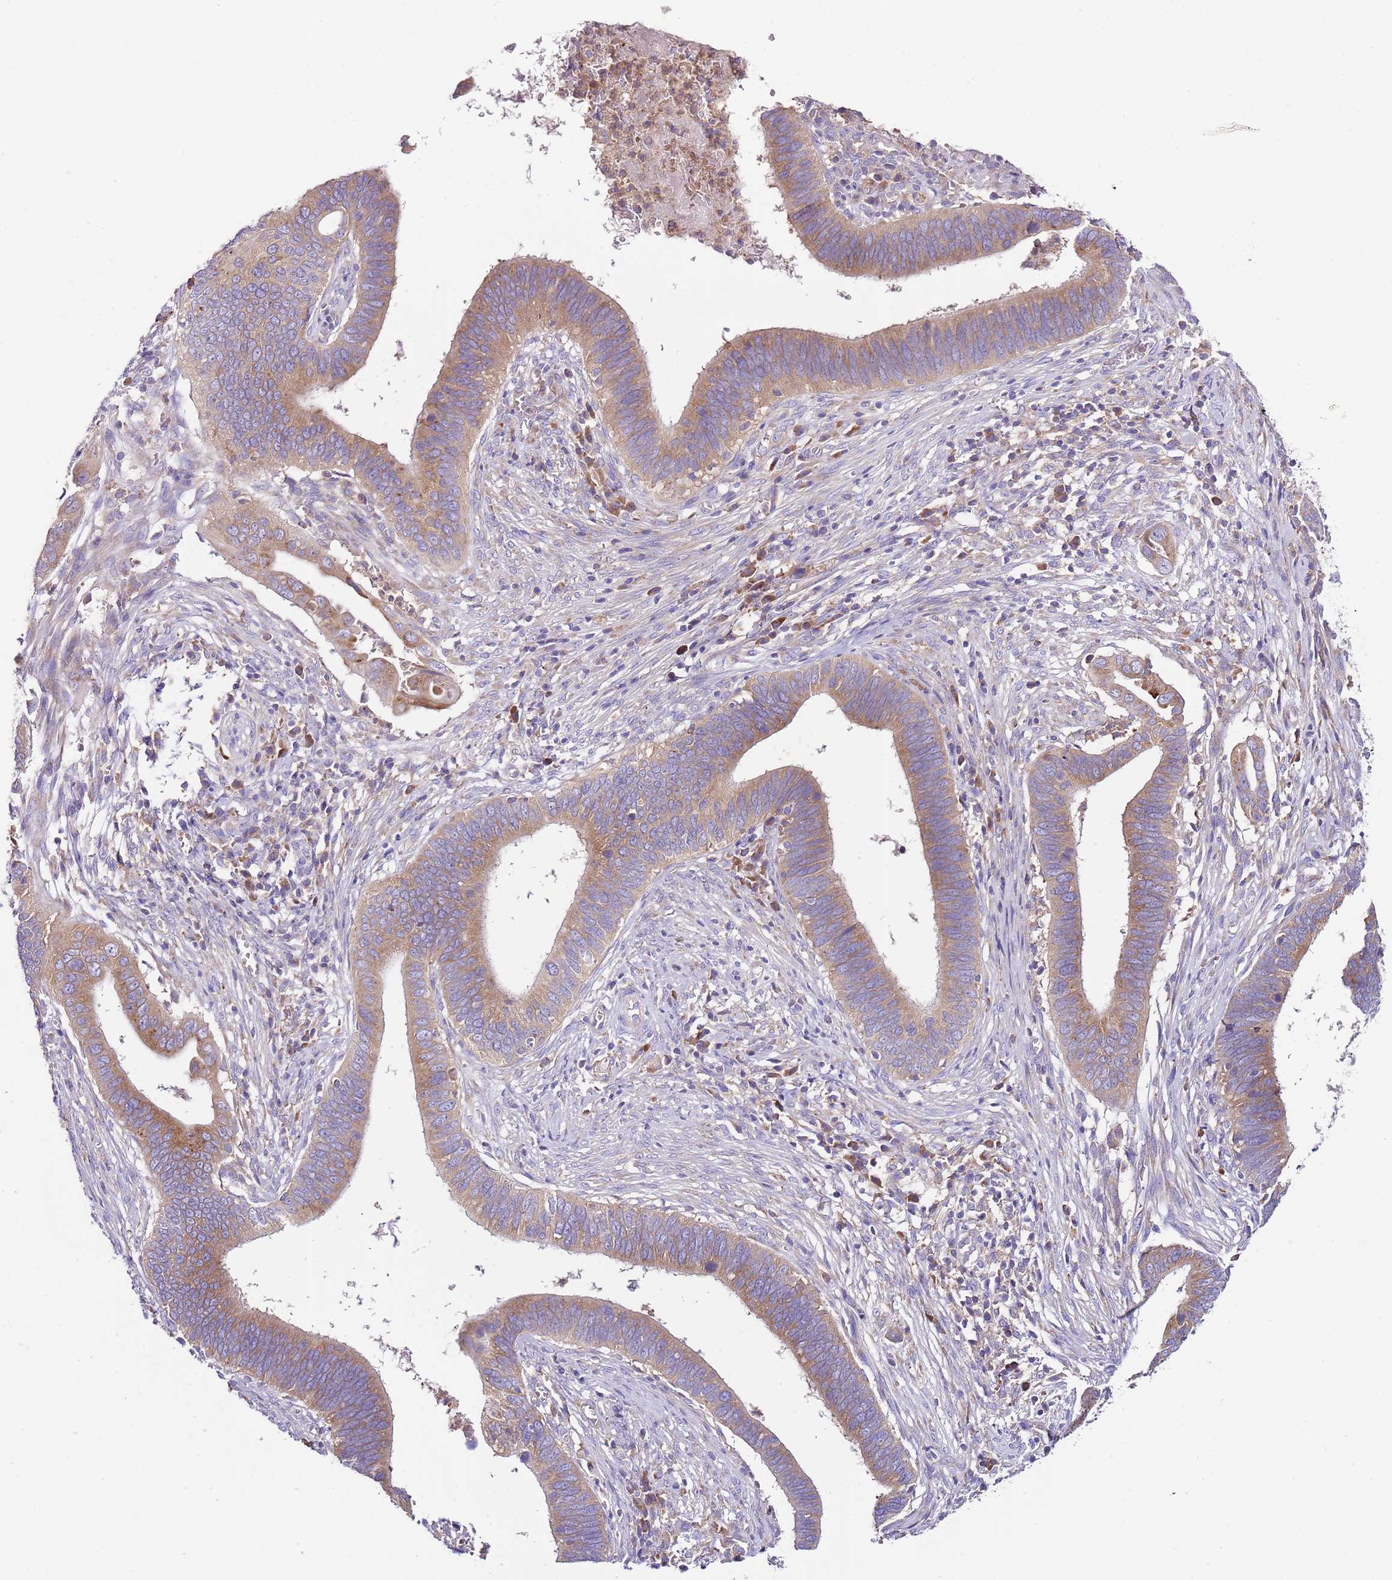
{"staining": {"intensity": "moderate", "quantity": ">75%", "location": "cytoplasmic/membranous"}, "tissue": "cervical cancer", "cell_type": "Tumor cells", "image_type": "cancer", "snomed": [{"axis": "morphology", "description": "Adenocarcinoma, NOS"}, {"axis": "topography", "description": "Cervix"}], "caption": "Adenocarcinoma (cervical) stained for a protein reveals moderate cytoplasmic/membranous positivity in tumor cells.", "gene": "RPS10", "patient": {"sex": "female", "age": 42}}